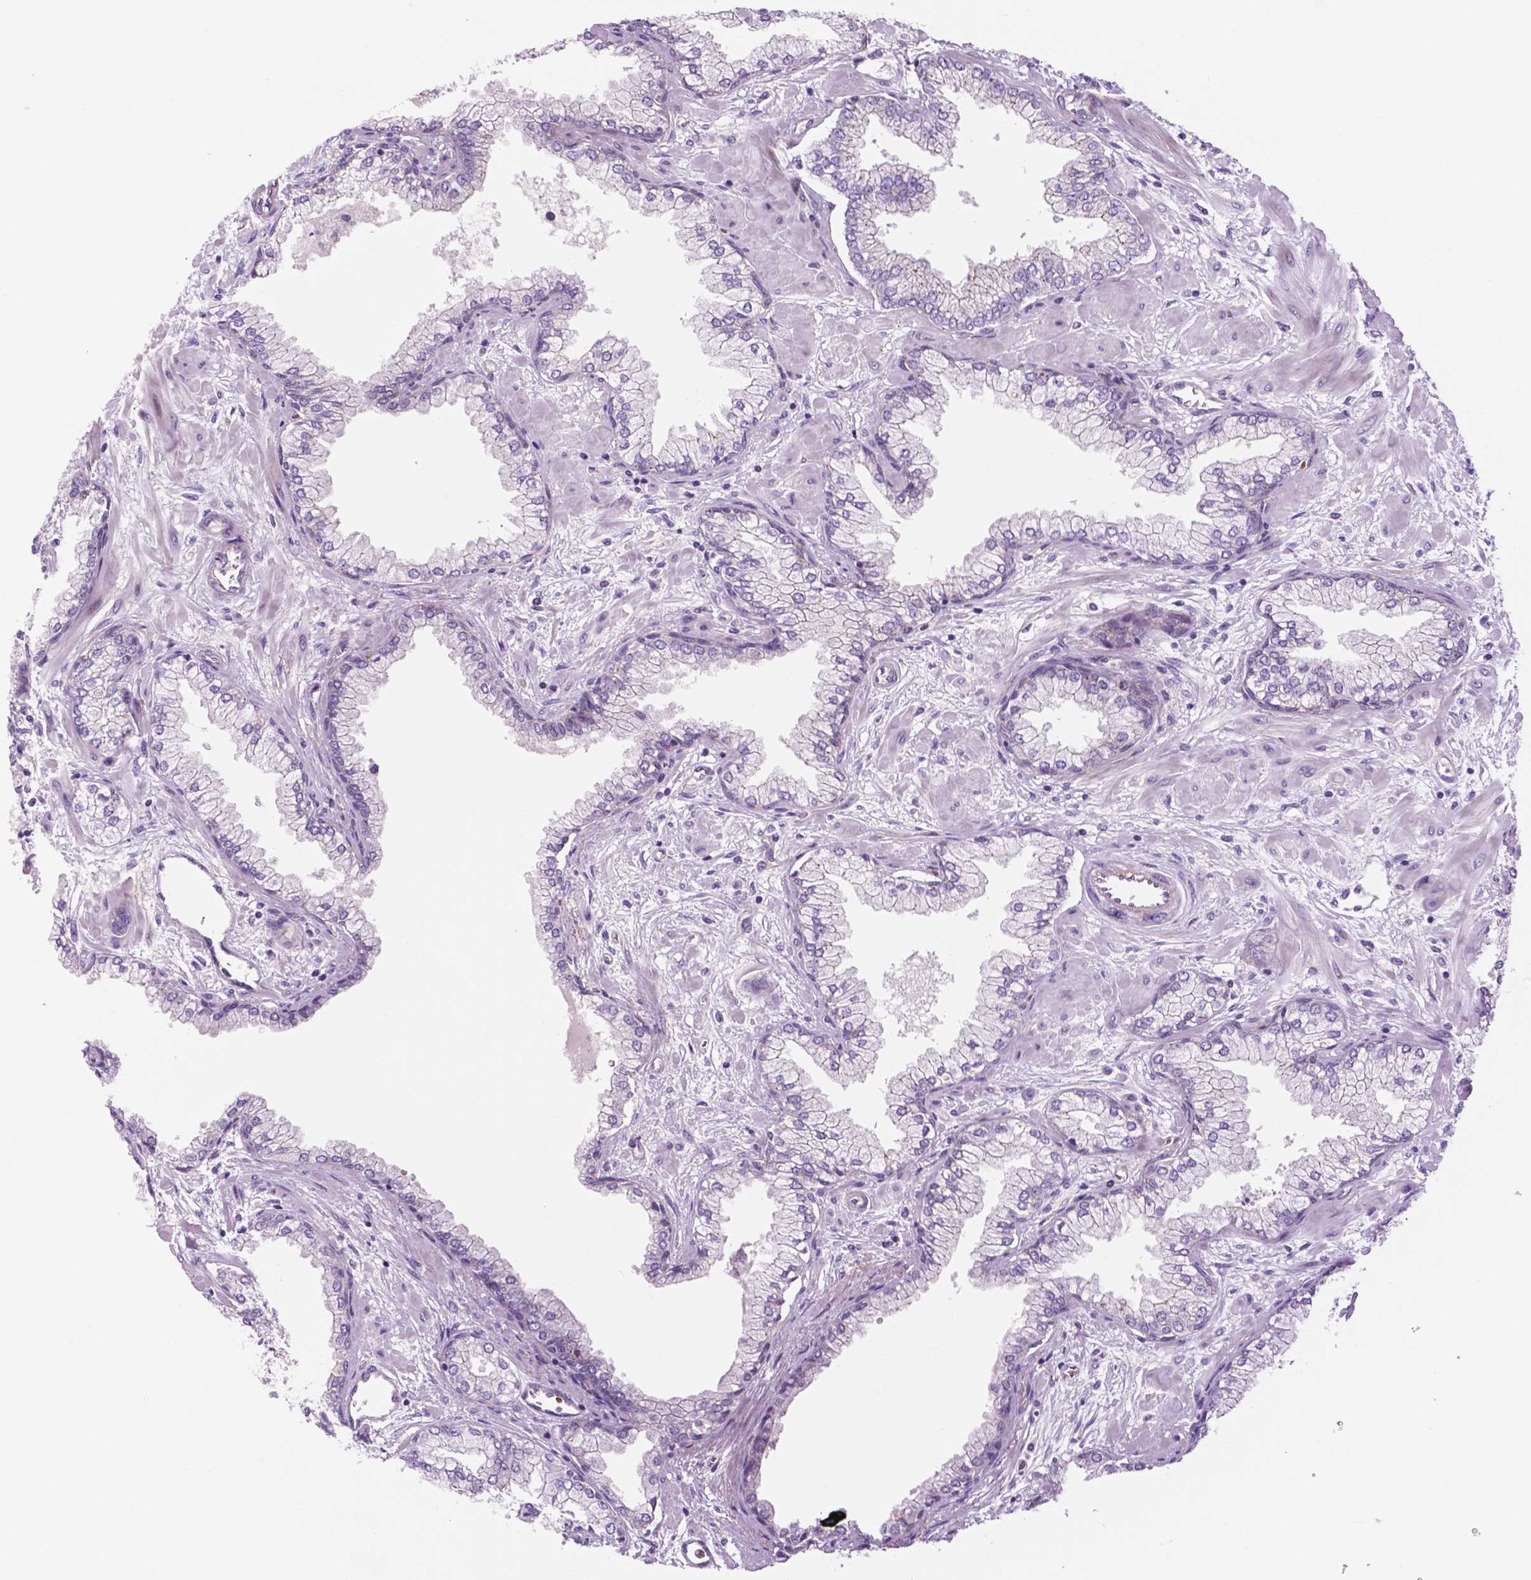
{"staining": {"intensity": "negative", "quantity": "none", "location": "none"}, "tissue": "prostate cancer", "cell_type": "Tumor cells", "image_type": "cancer", "snomed": [{"axis": "morphology", "description": "Adenocarcinoma, Low grade"}, {"axis": "topography", "description": "Prostate"}], "caption": "An image of human low-grade adenocarcinoma (prostate) is negative for staining in tumor cells. The staining is performed using DAB (3,3'-diaminobenzidine) brown chromogen with nuclei counter-stained in using hematoxylin.", "gene": "RND3", "patient": {"sex": "male", "age": 55}}